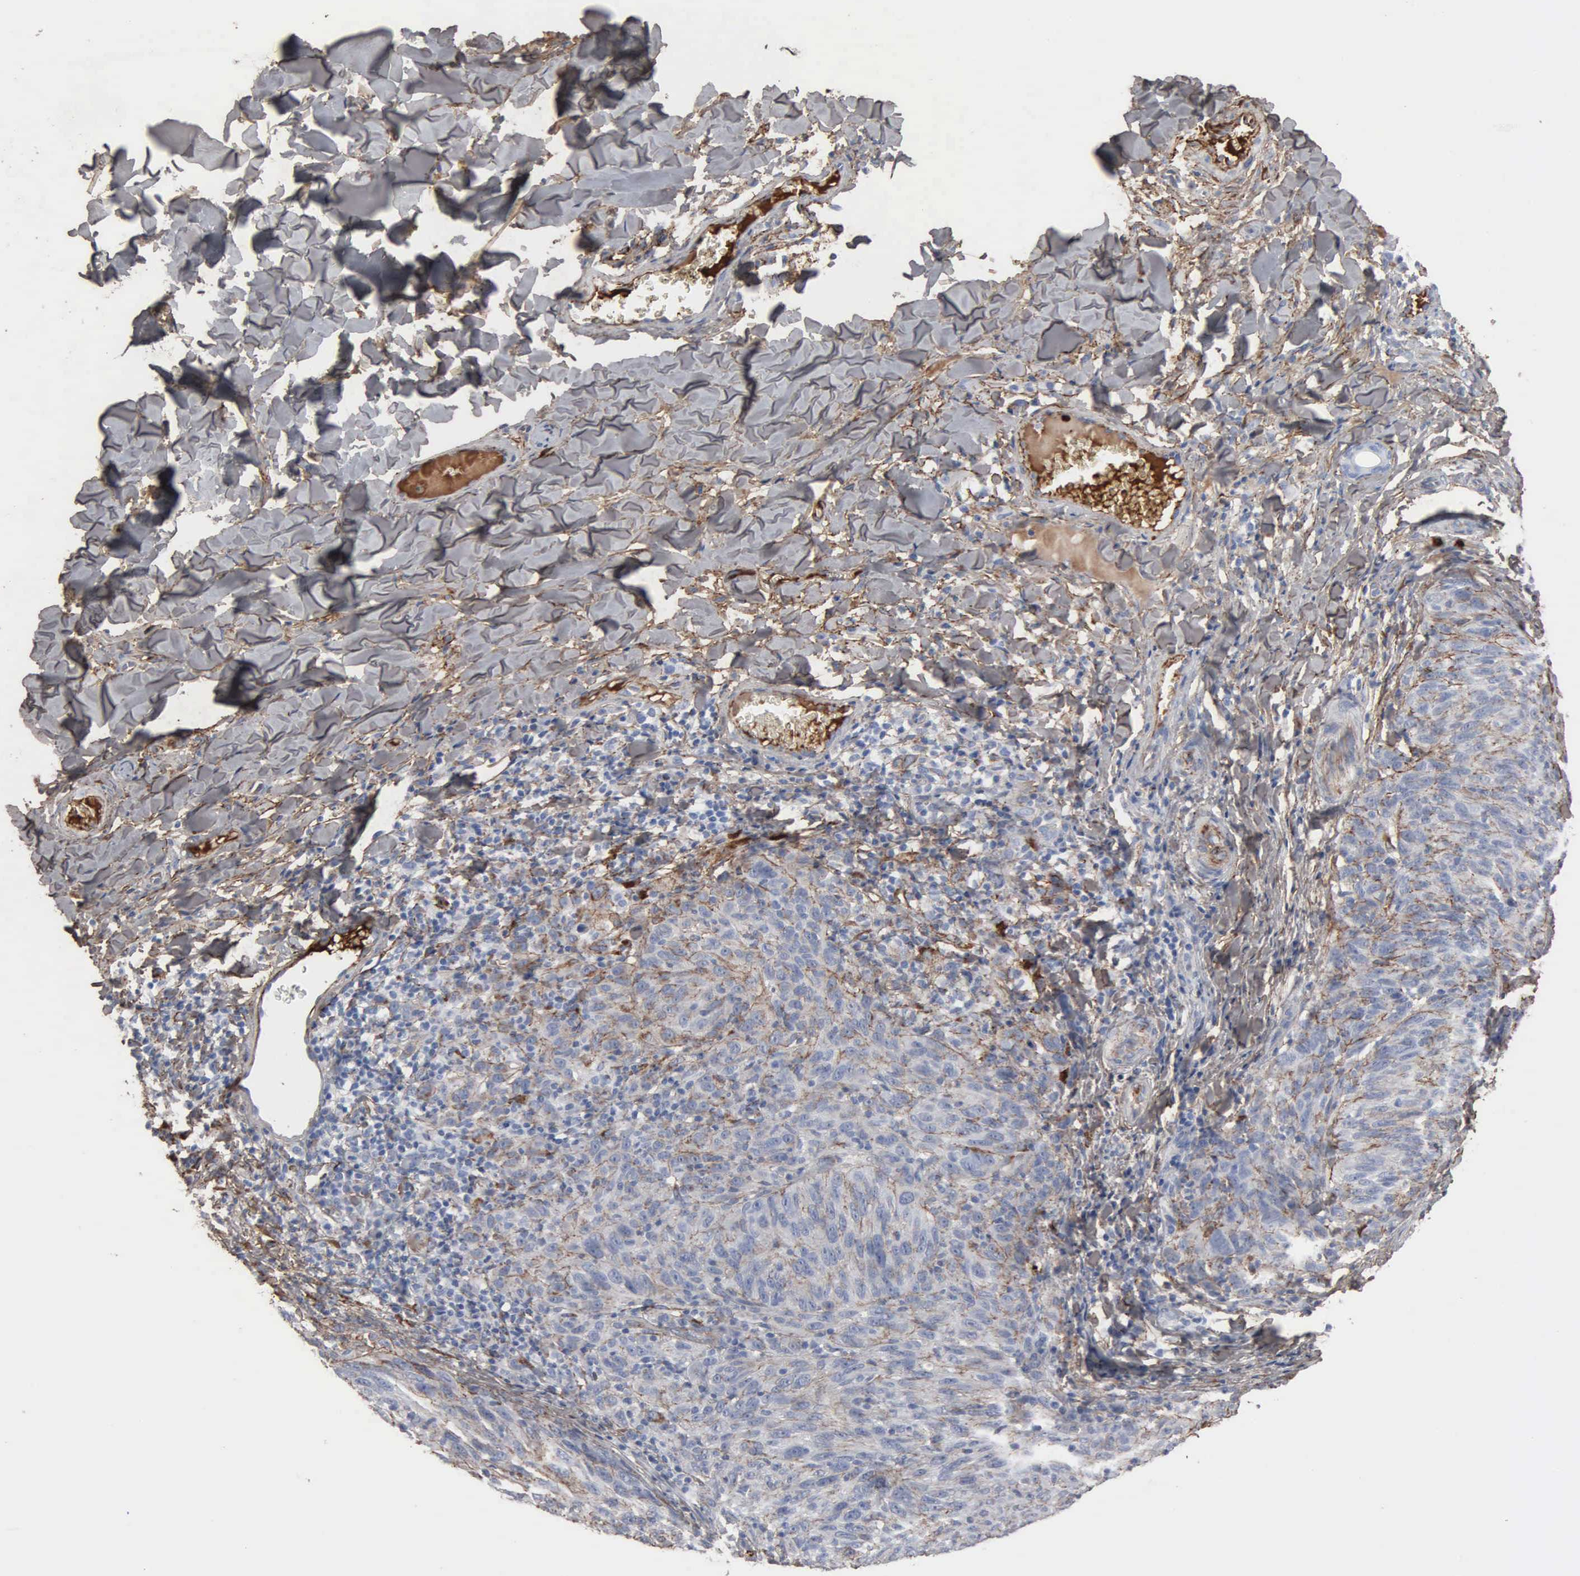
{"staining": {"intensity": "weak", "quantity": "25%-75%", "location": "cytoplasmic/membranous"}, "tissue": "melanoma", "cell_type": "Tumor cells", "image_type": "cancer", "snomed": [{"axis": "morphology", "description": "Malignant melanoma, NOS"}, {"axis": "topography", "description": "Skin"}], "caption": "Malignant melanoma tissue reveals weak cytoplasmic/membranous staining in approximately 25%-75% of tumor cells, visualized by immunohistochemistry.", "gene": "FN1", "patient": {"sex": "male", "age": 76}}